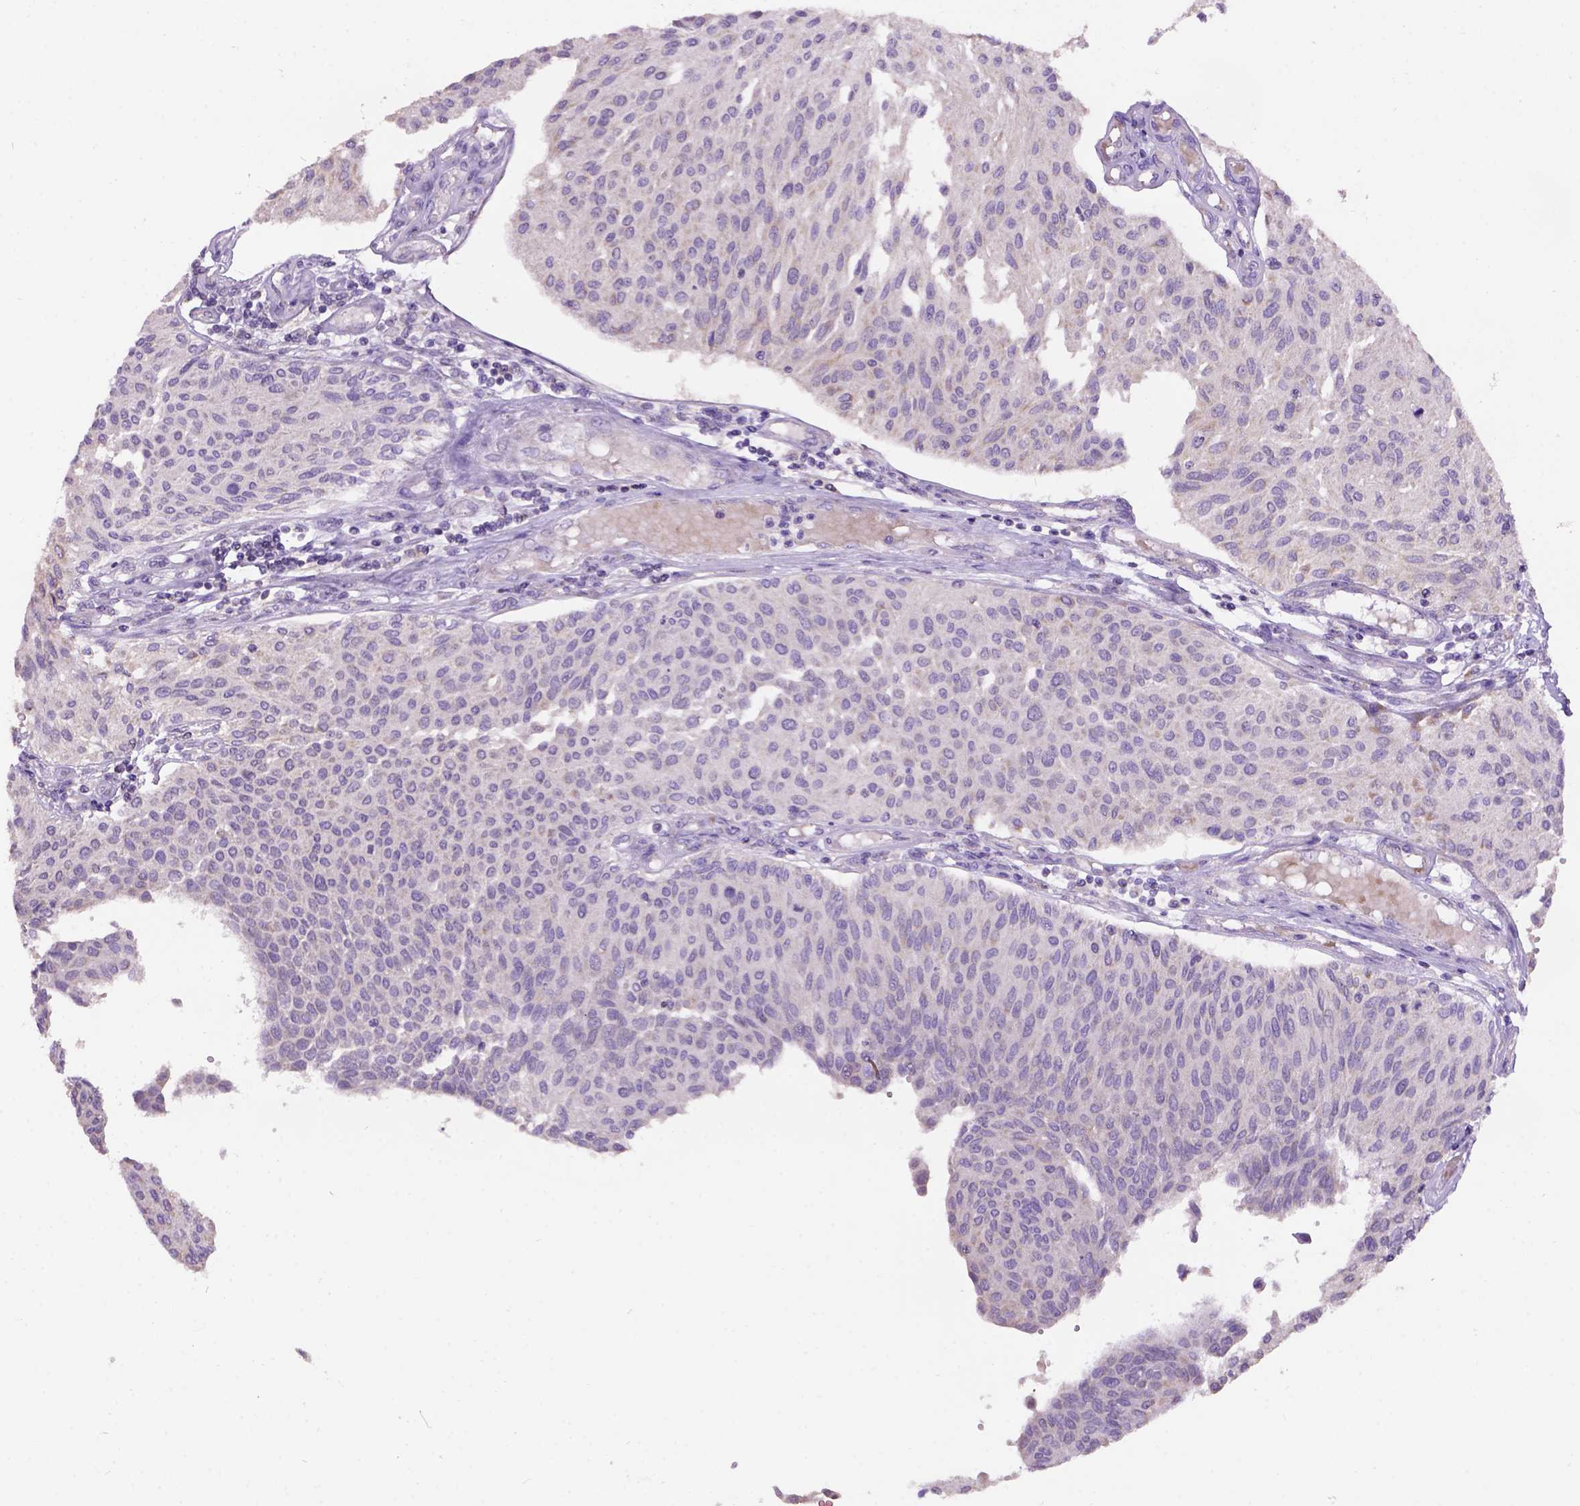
{"staining": {"intensity": "negative", "quantity": "none", "location": "none"}, "tissue": "urothelial cancer", "cell_type": "Tumor cells", "image_type": "cancer", "snomed": [{"axis": "morphology", "description": "Urothelial carcinoma, NOS"}, {"axis": "topography", "description": "Urinary bladder"}], "caption": "Protein analysis of transitional cell carcinoma reveals no significant staining in tumor cells.", "gene": "L2HGDH", "patient": {"sex": "male", "age": 55}}